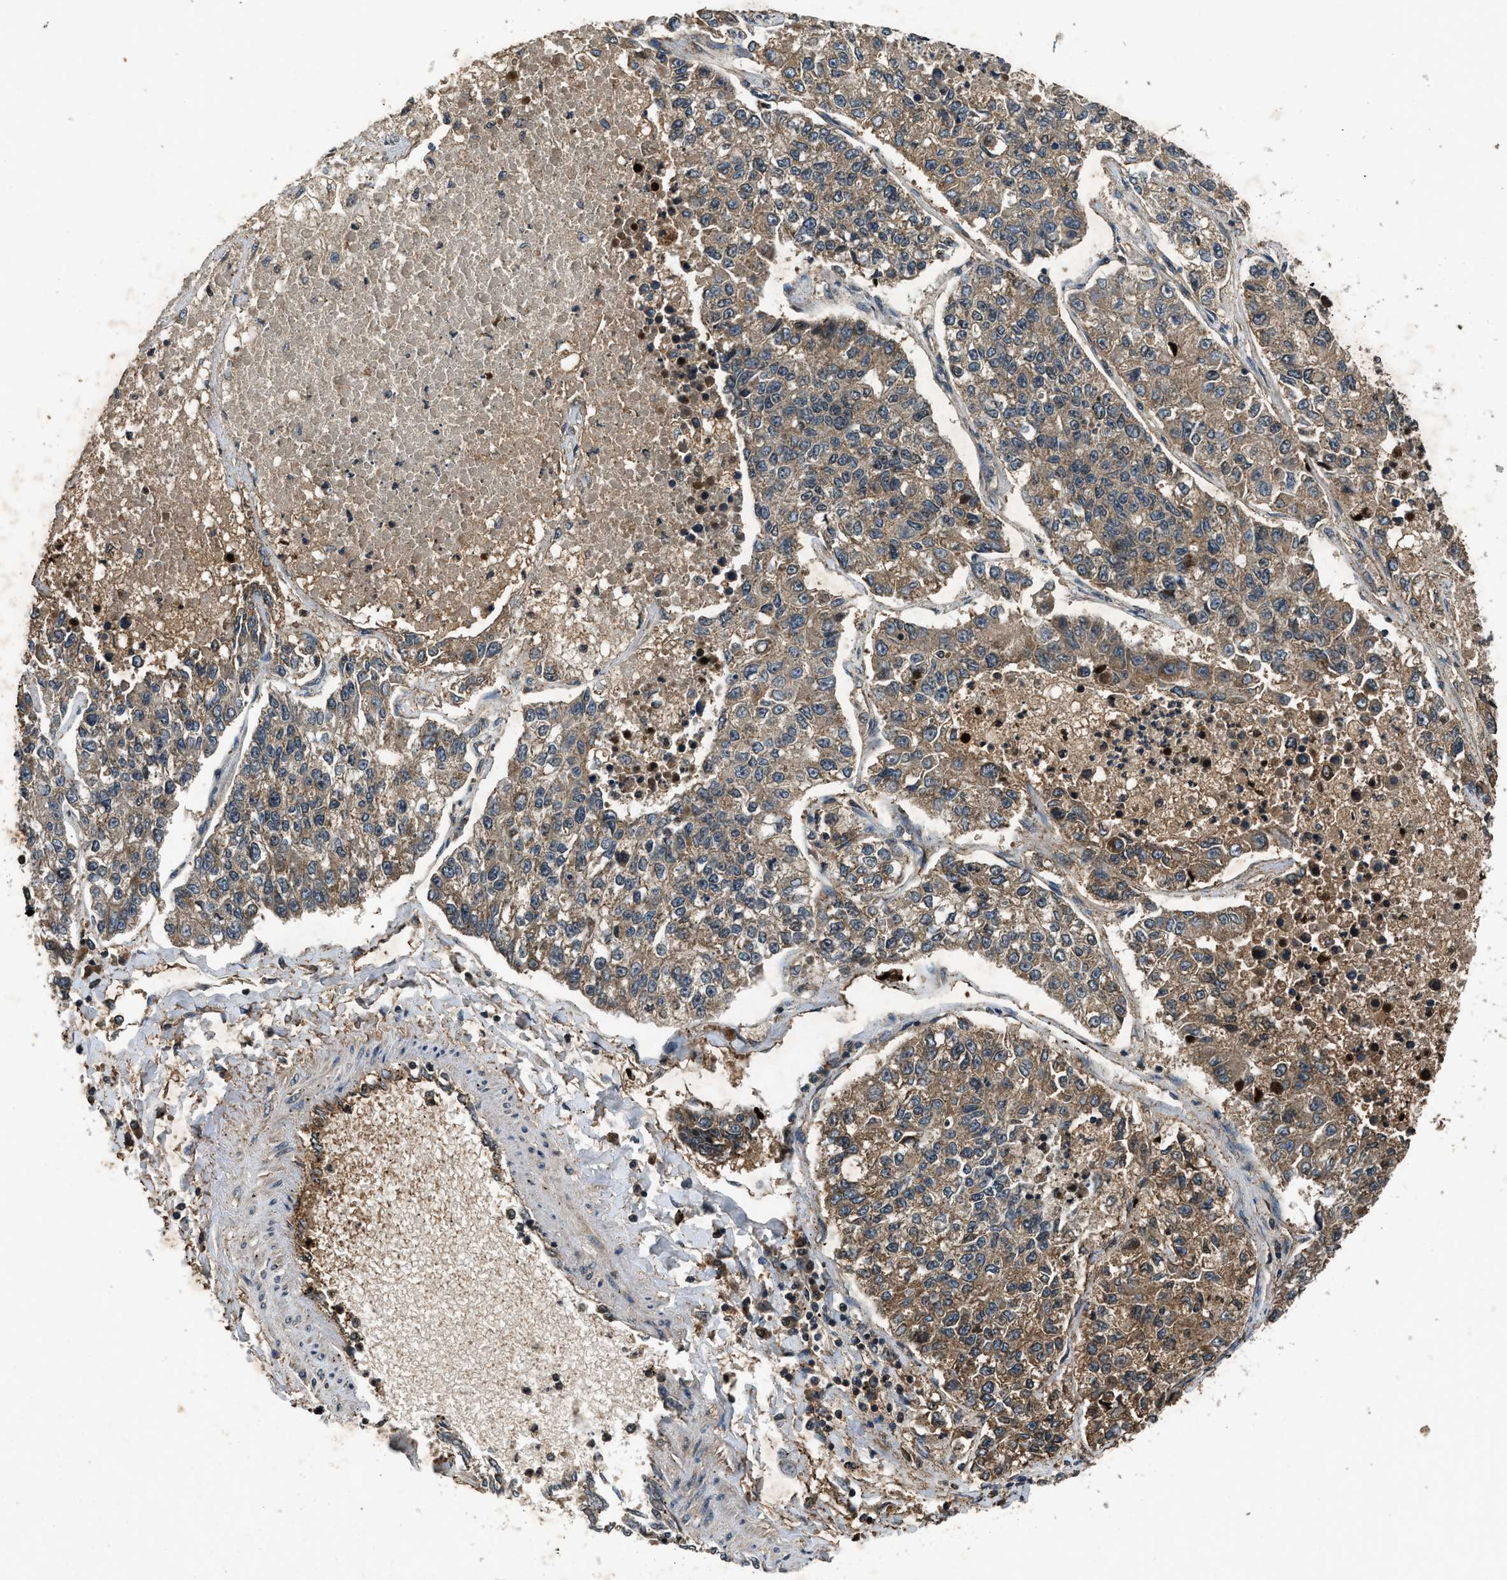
{"staining": {"intensity": "moderate", "quantity": ">75%", "location": "cytoplasmic/membranous"}, "tissue": "lung cancer", "cell_type": "Tumor cells", "image_type": "cancer", "snomed": [{"axis": "morphology", "description": "Adenocarcinoma, NOS"}, {"axis": "topography", "description": "Lung"}], "caption": "Human adenocarcinoma (lung) stained for a protein (brown) shows moderate cytoplasmic/membranous positive expression in approximately >75% of tumor cells.", "gene": "RPS6KB1", "patient": {"sex": "male", "age": 49}}